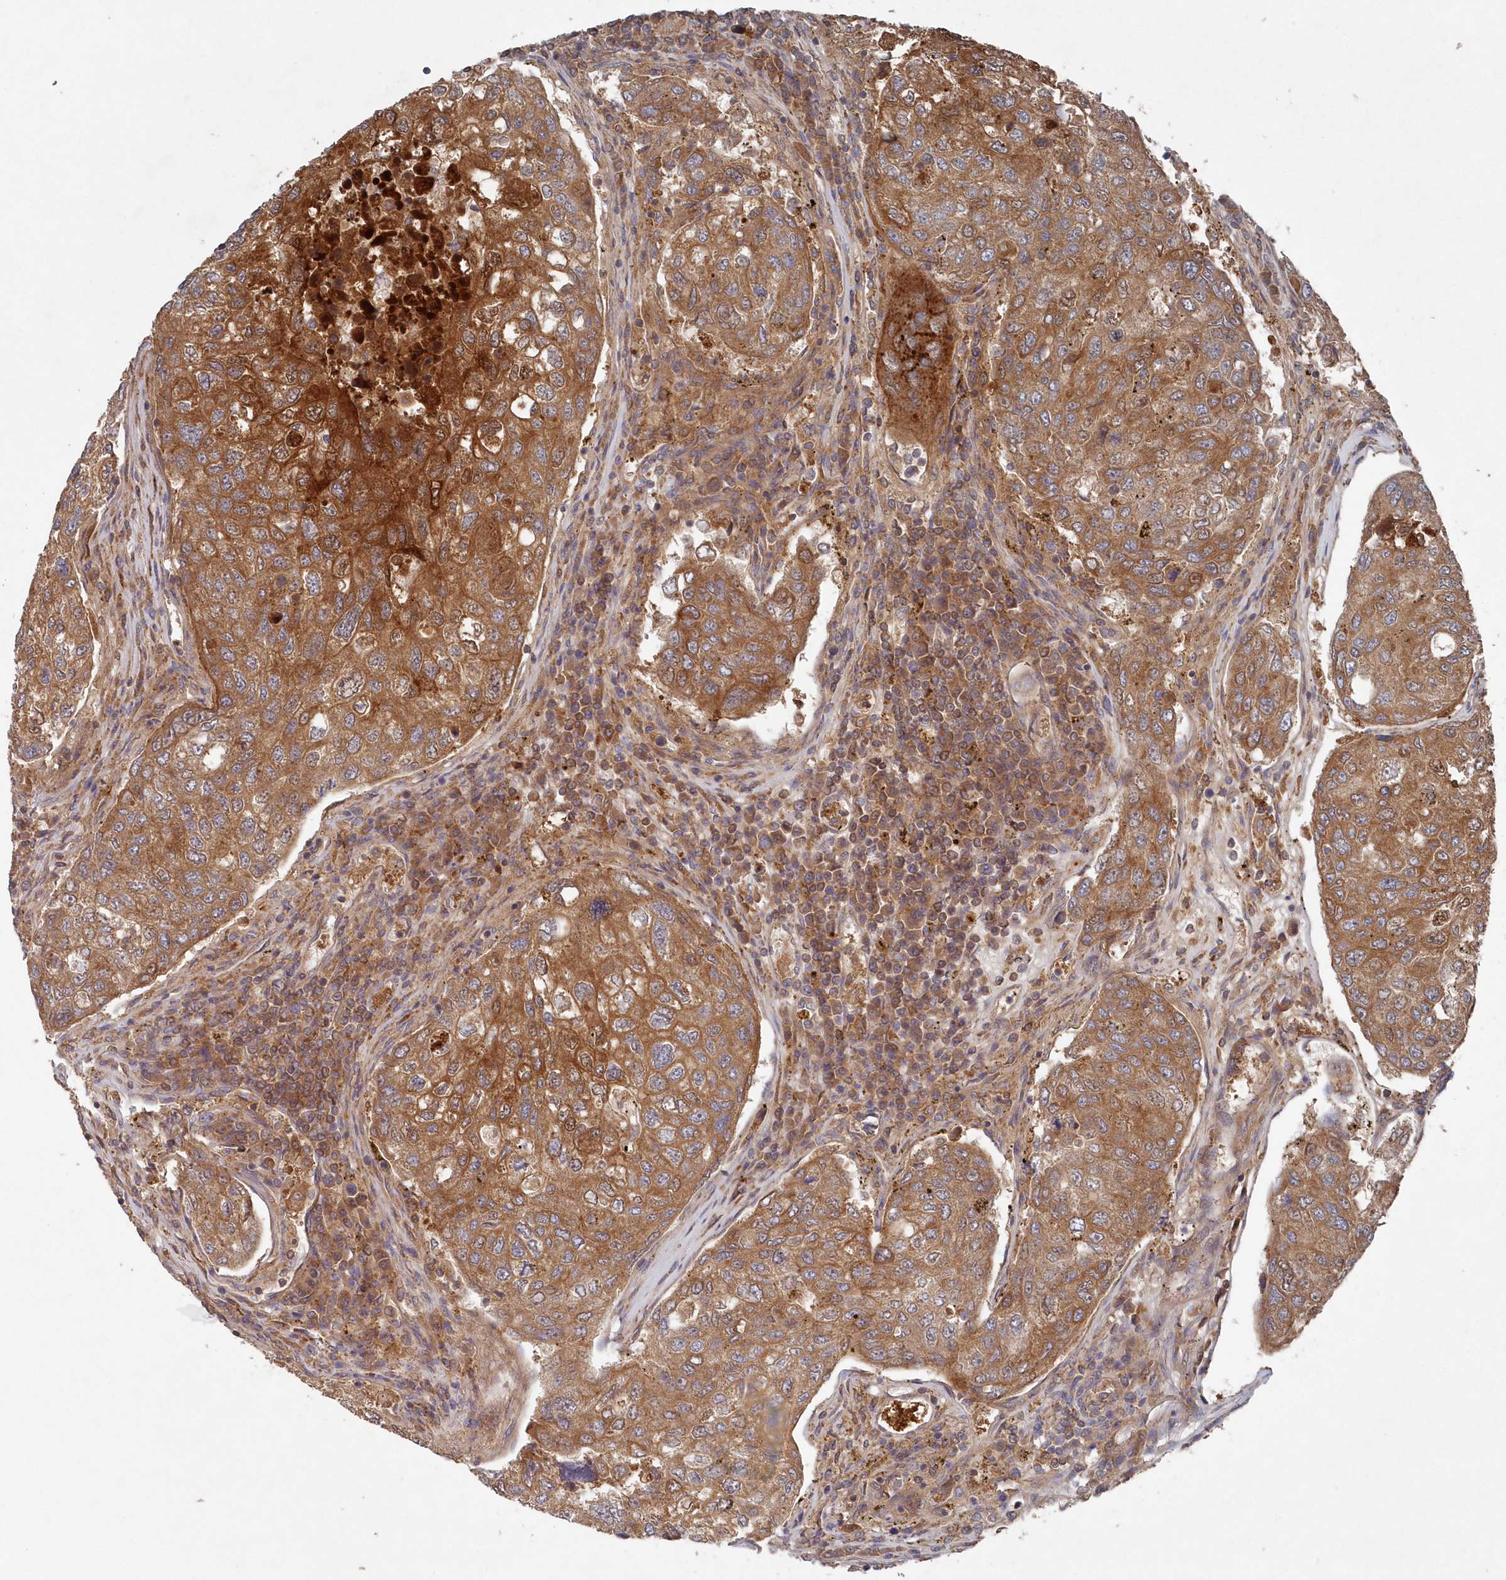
{"staining": {"intensity": "moderate", "quantity": ">75%", "location": "cytoplasmic/membranous"}, "tissue": "urothelial cancer", "cell_type": "Tumor cells", "image_type": "cancer", "snomed": [{"axis": "morphology", "description": "Urothelial carcinoma, High grade"}, {"axis": "topography", "description": "Lymph node"}, {"axis": "topography", "description": "Urinary bladder"}], "caption": "Brown immunohistochemical staining in human urothelial cancer shows moderate cytoplasmic/membranous staining in about >75% of tumor cells.", "gene": "ASNSD1", "patient": {"sex": "male", "age": 51}}